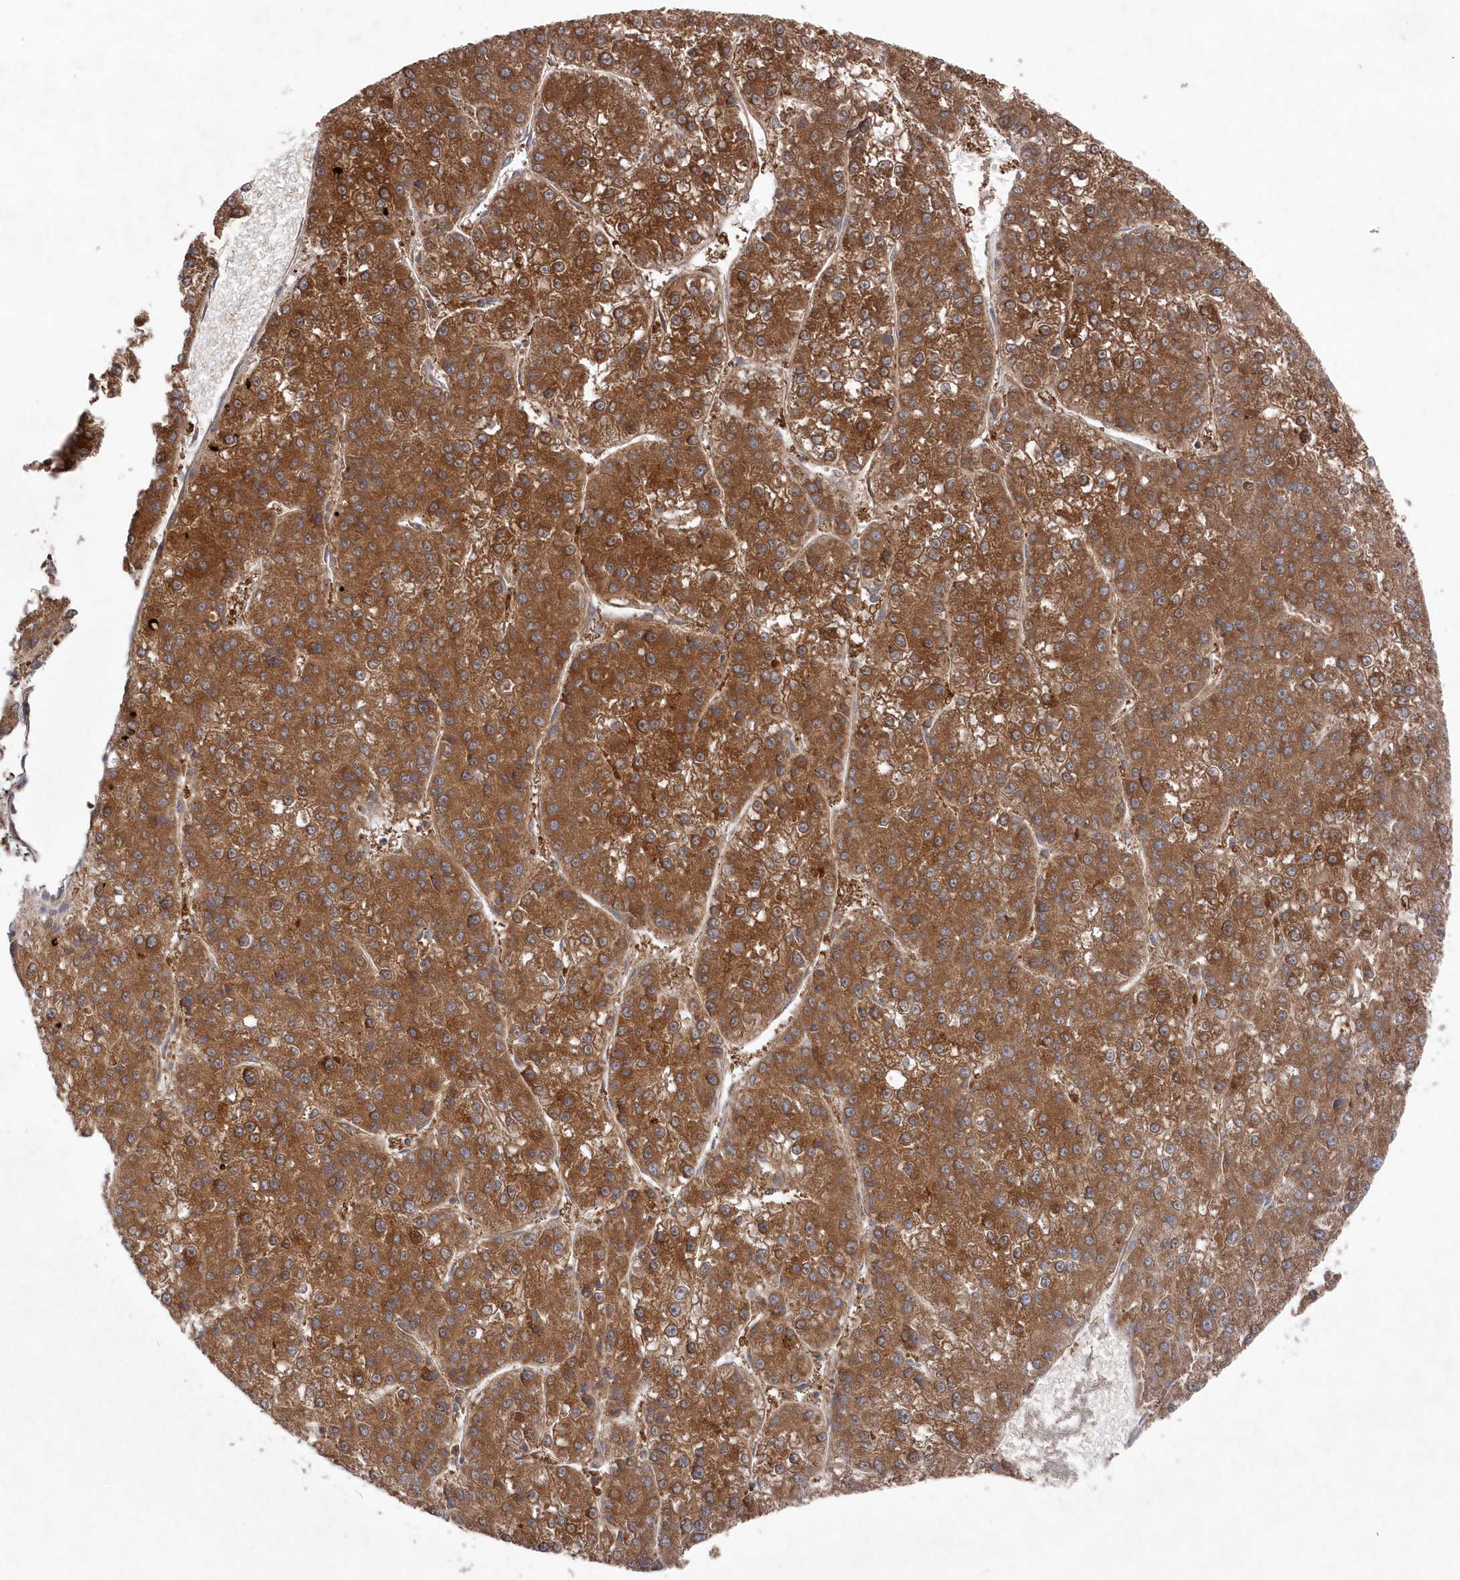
{"staining": {"intensity": "moderate", "quantity": ">75%", "location": "cytoplasmic/membranous"}, "tissue": "liver cancer", "cell_type": "Tumor cells", "image_type": "cancer", "snomed": [{"axis": "morphology", "description": "Carcinoma, Hepatocellular, NOS"}, {"axis": "topography", "description": "Liver"}], "caption": "Immunohistochemical staining of human liver hepatocellular carcinoma exhibits medium levels of moderate cytoplasmic/membranous protein positivity in about >75% of tumor cells.", "gene": "ASNSD1", "patient": {"sex": "female", "age": 73}}